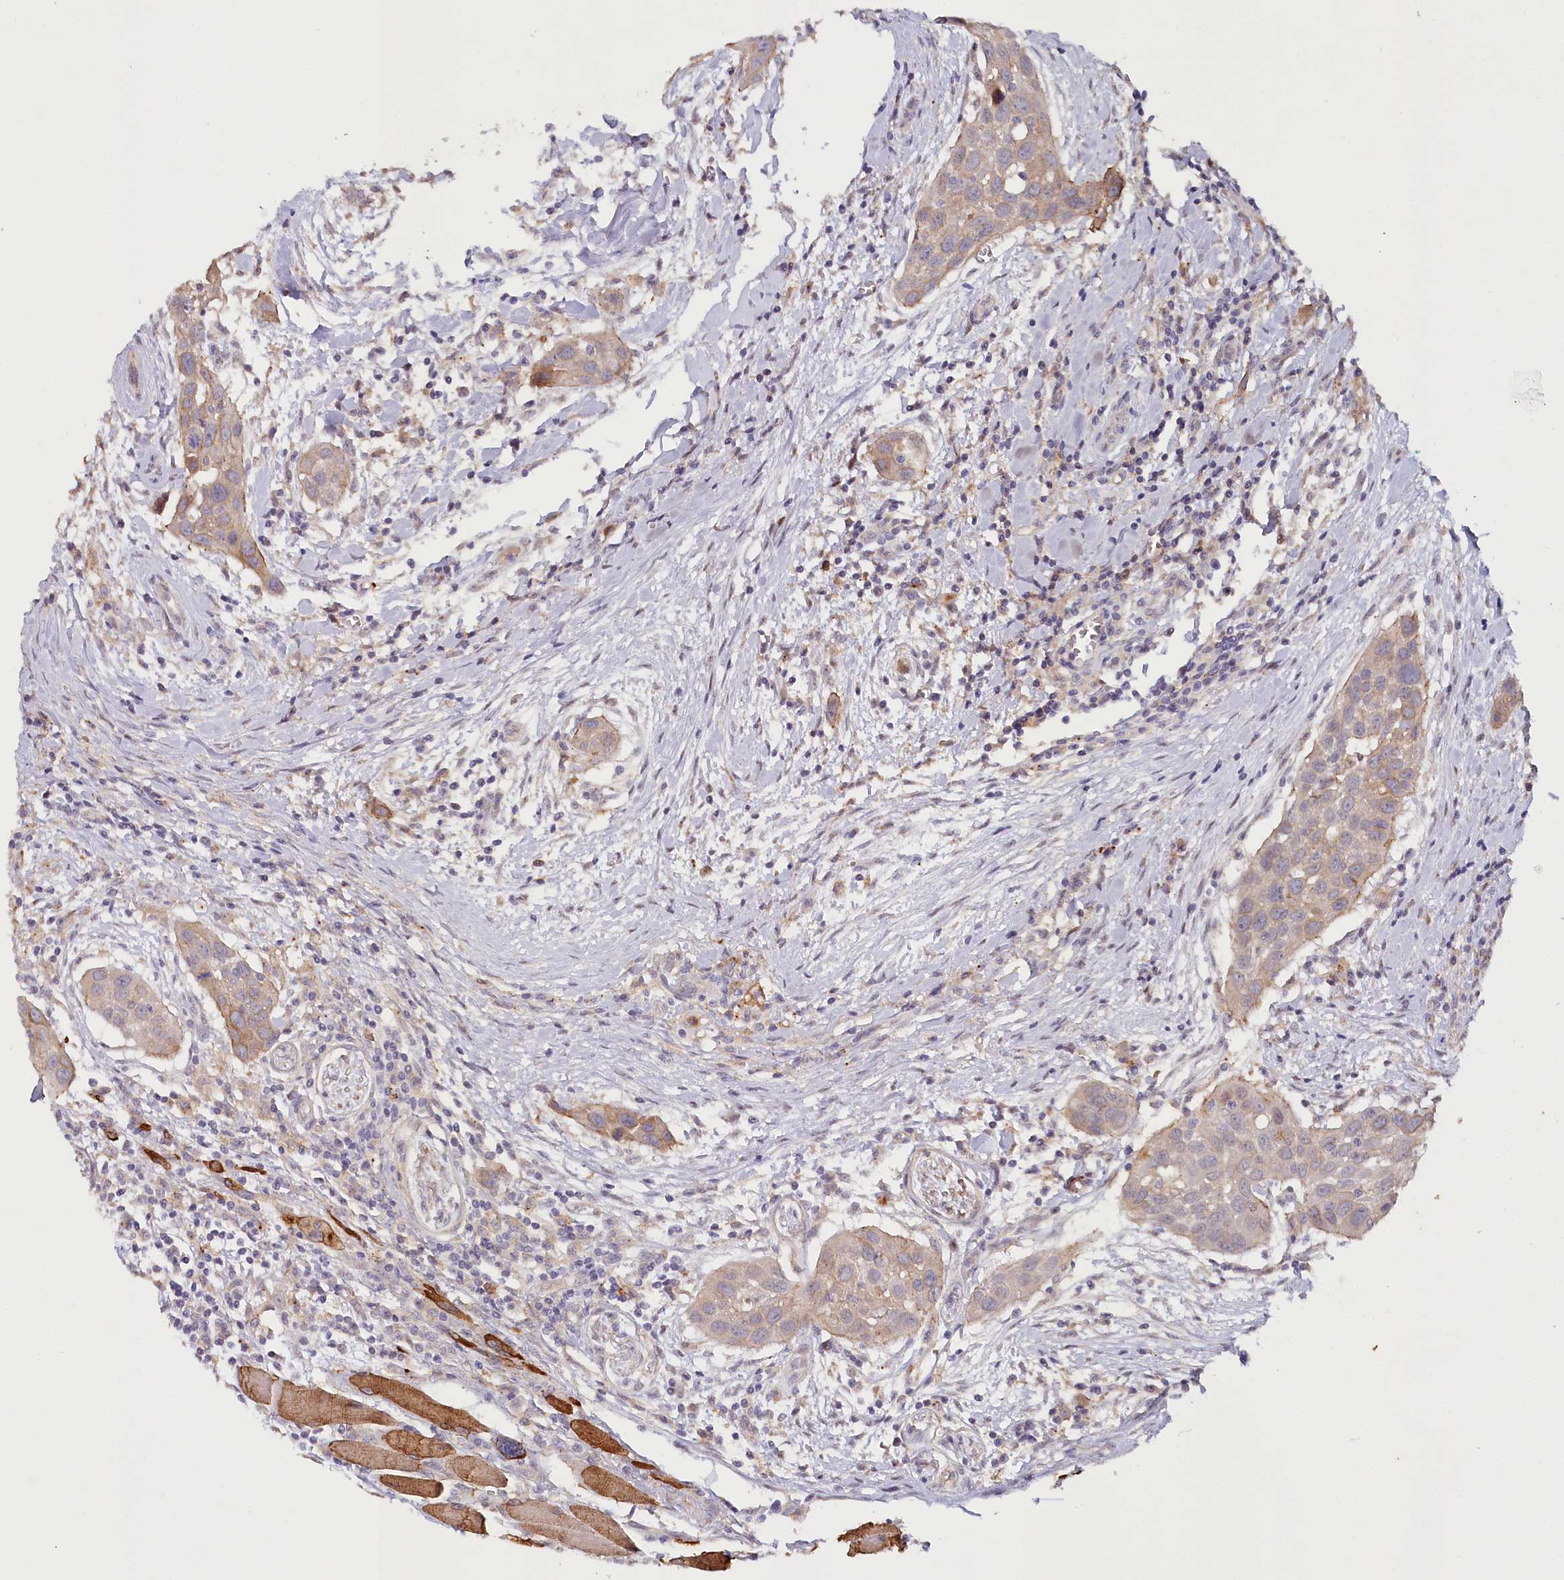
{"staining": {"intensity": "weak", "quantity": "25%-75%", "location": "cytoplasmic/membranous"}, "tissue": "head and neck cancer", "cell_type": "Tumor cells", "image_type": "cancer", "snomed": [{"axis": "morphology", "description": "Squamous cell carcinoma, NOS"}, {"axis": "topography", "description": "Oral tissue"}, {"axis": "topography", "description": "Head-Neck"}], "caption": "Head and neck cancer stained with immunohistochemistry shows weak cytoplasmic/membranous expression in about 25%-75% of tumor cells.", "gene": "ALDH3B1", "patient": {"sex": "female", "age": 50}}